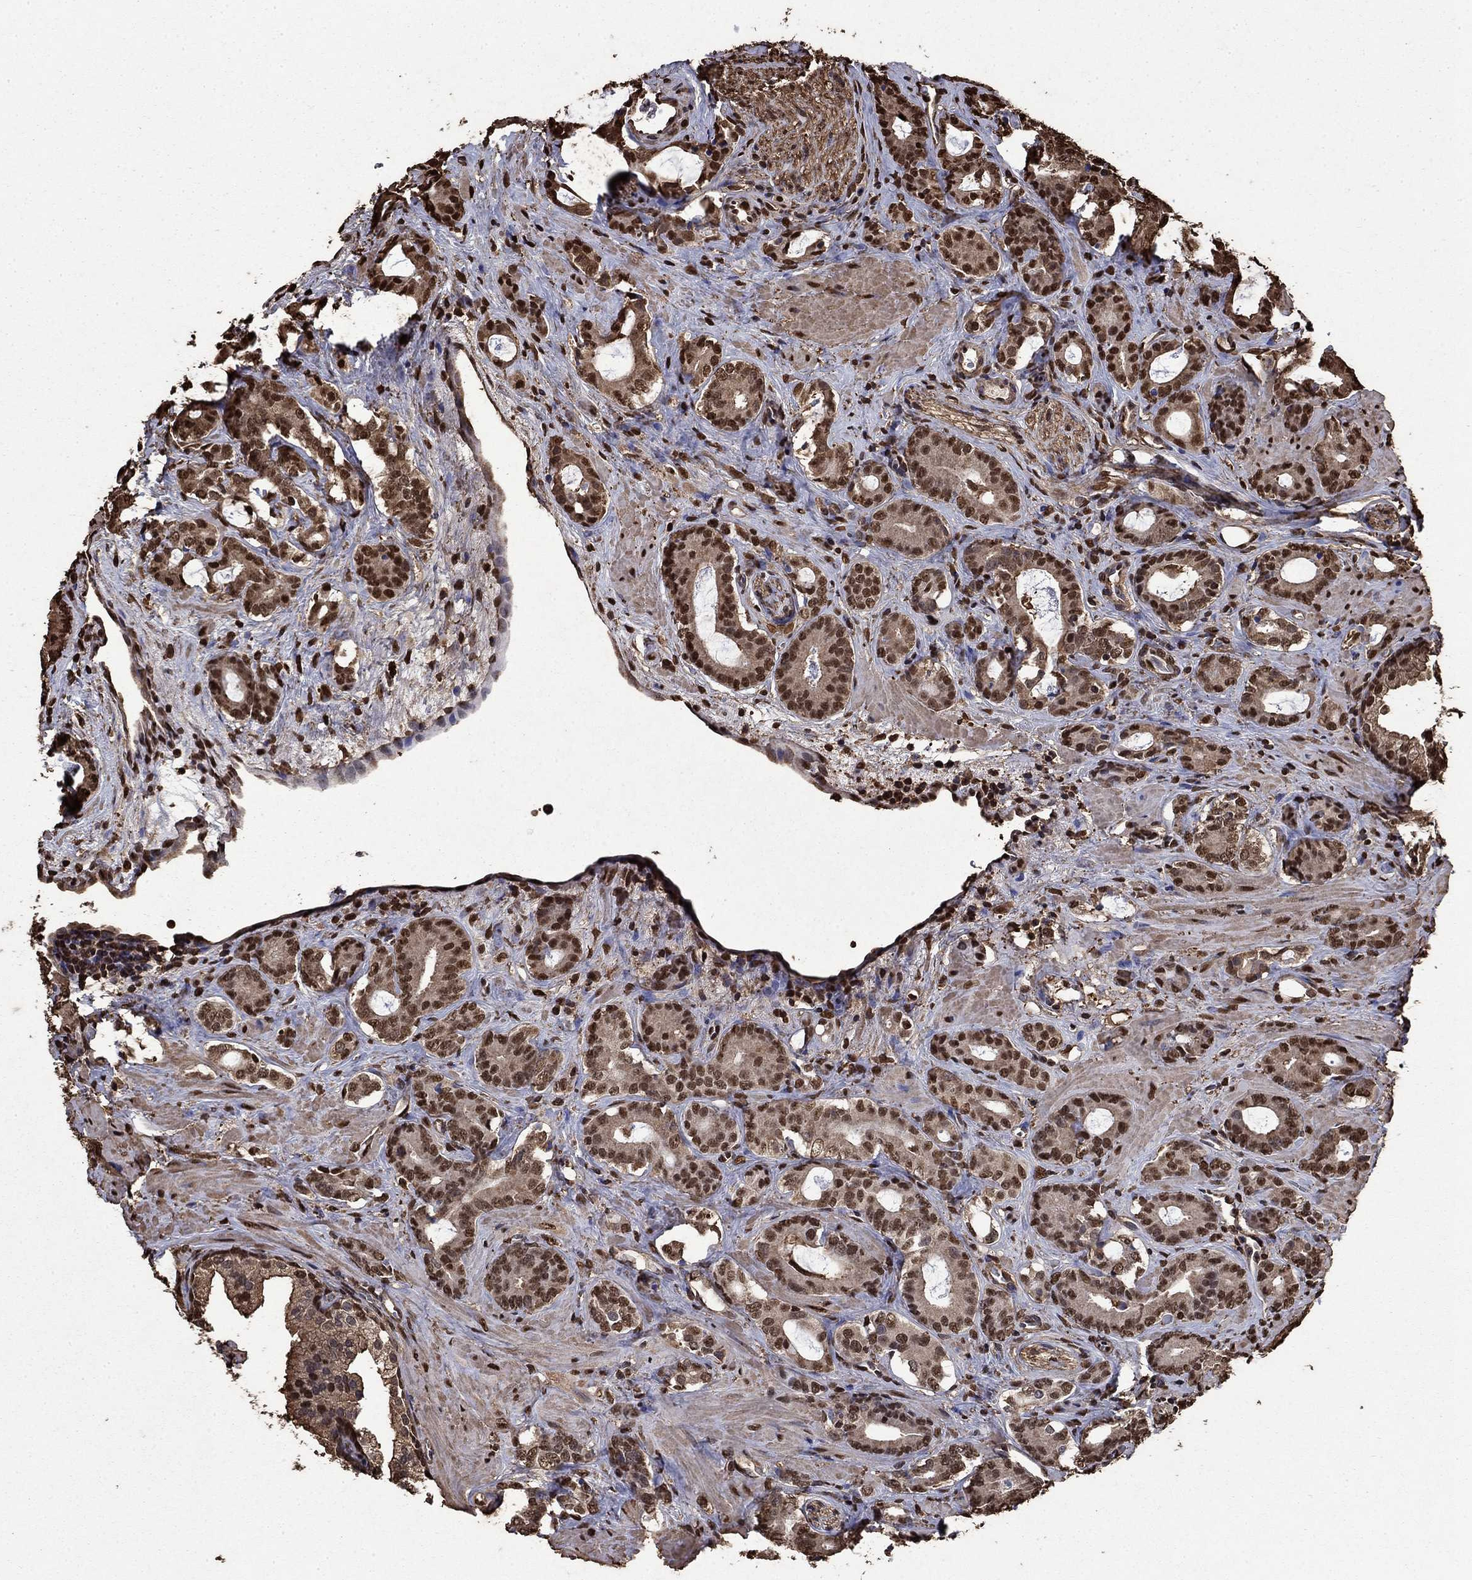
{"staining": {"intensity": "moderate", "quantity": "25%-75%", "location": "cytoplasmic/membranous,nuclear"}, "tissue": "prostate cancer", "cell_type": "Tumor cells", "image_type": "cancer", "snomed": [{"axis": "morphology", "description": "Adenocarcinoma, NOS"}, {"axis": "topography", "description": "Prostate"}], "caption": "Tumor cells display medium levels of moderate cytoplasmic/membranous and nuclear expression in approximately 25%-75% of cells in prostate adenocarcinoma.", "gene": "GAPDH", "patient": {"sex": "male", "age": 55}}